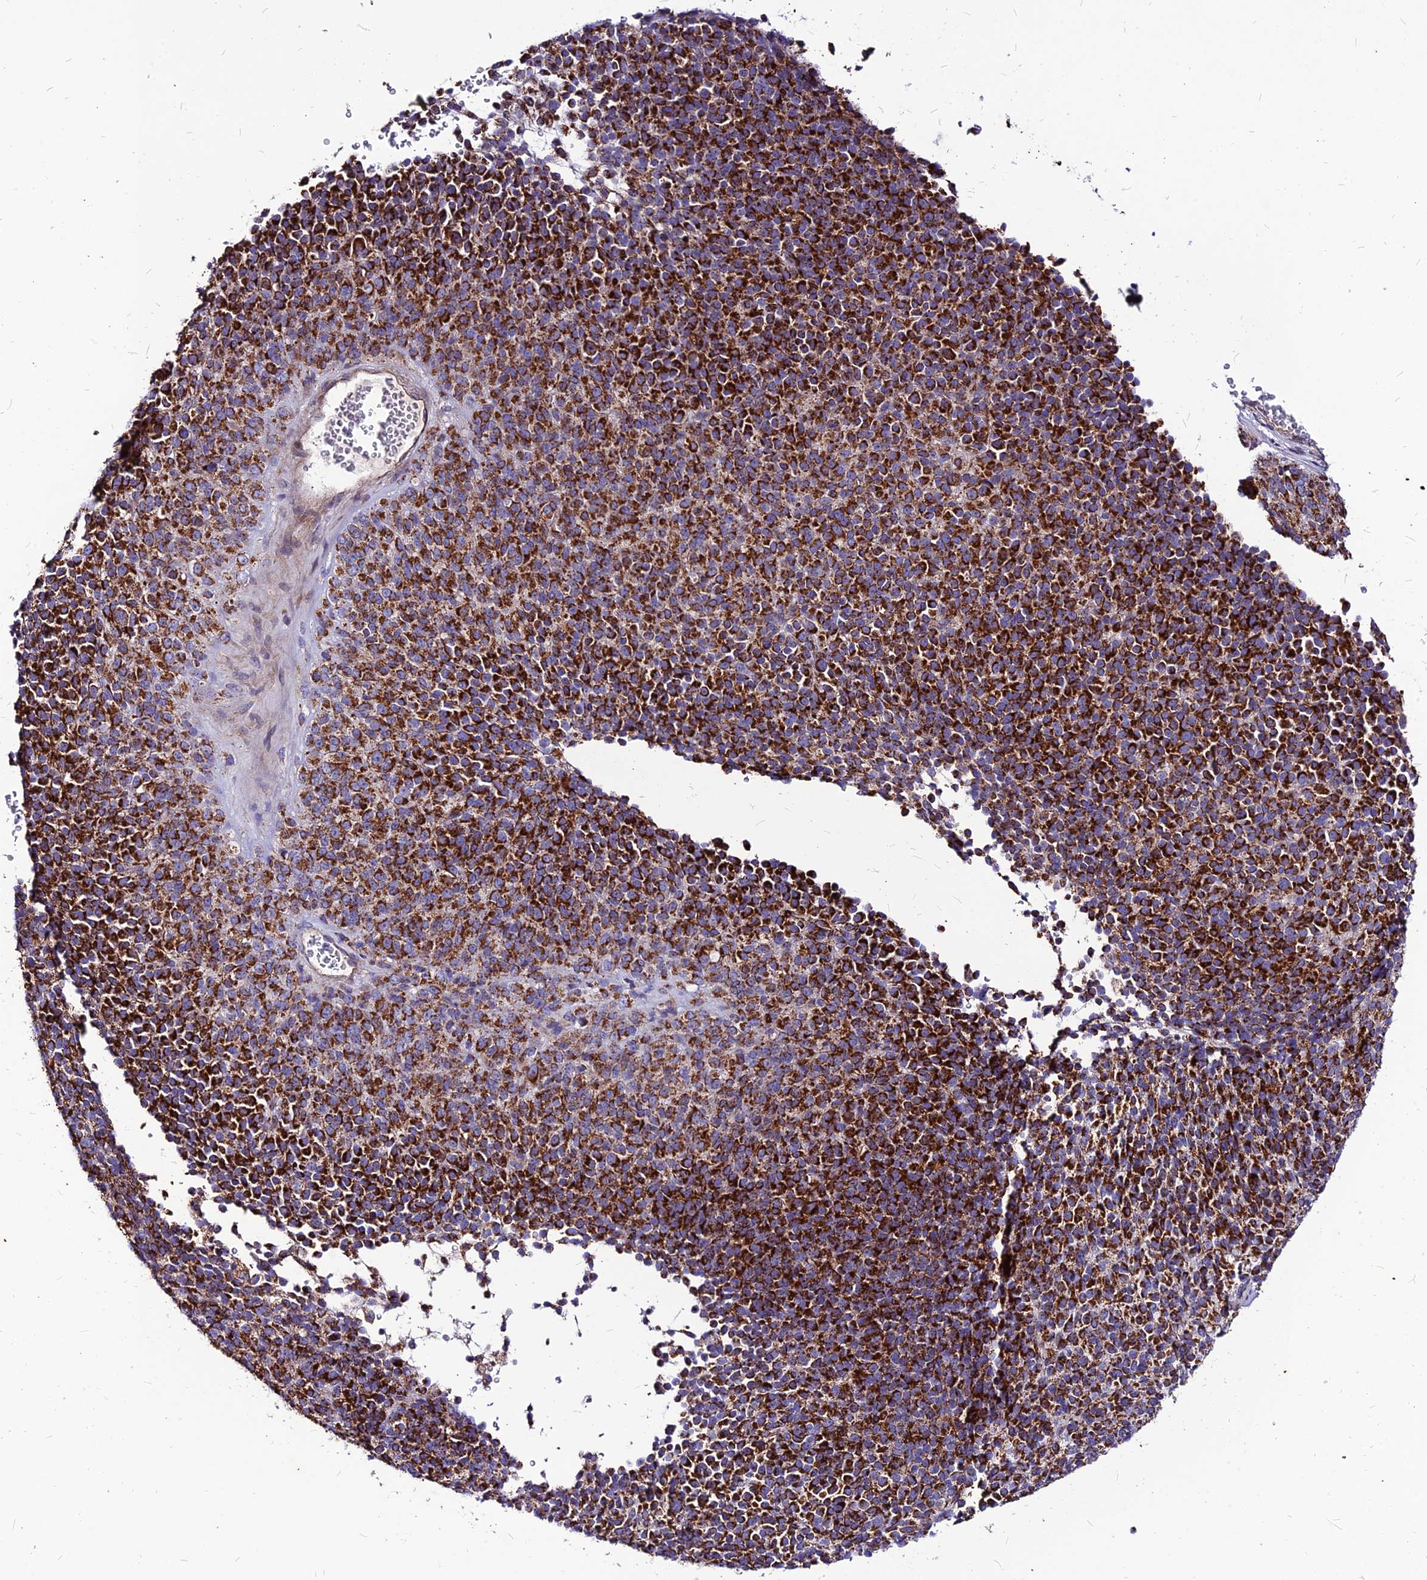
{"staining": {"intensity": "strong", "quantity": ">75%", "location": "cytoplasmic/membranous"}, "tissue": "melanoma", "cell_type": "Tumor cells", "image_type": "cancer", "snomed": [{"axis": "morphology", "description": "Malignant melanoma, Metastatic site"}, {"axis": "topography", "description": "Brain"}], "caption": "DAB immunohistochemical staining of human melanoma exhibits strong cytoplasmic/membranous protein expression in approximately >75% of tumor cells.", "gene": "ECI1", "patient": {"sex": "female", "age": 56}}